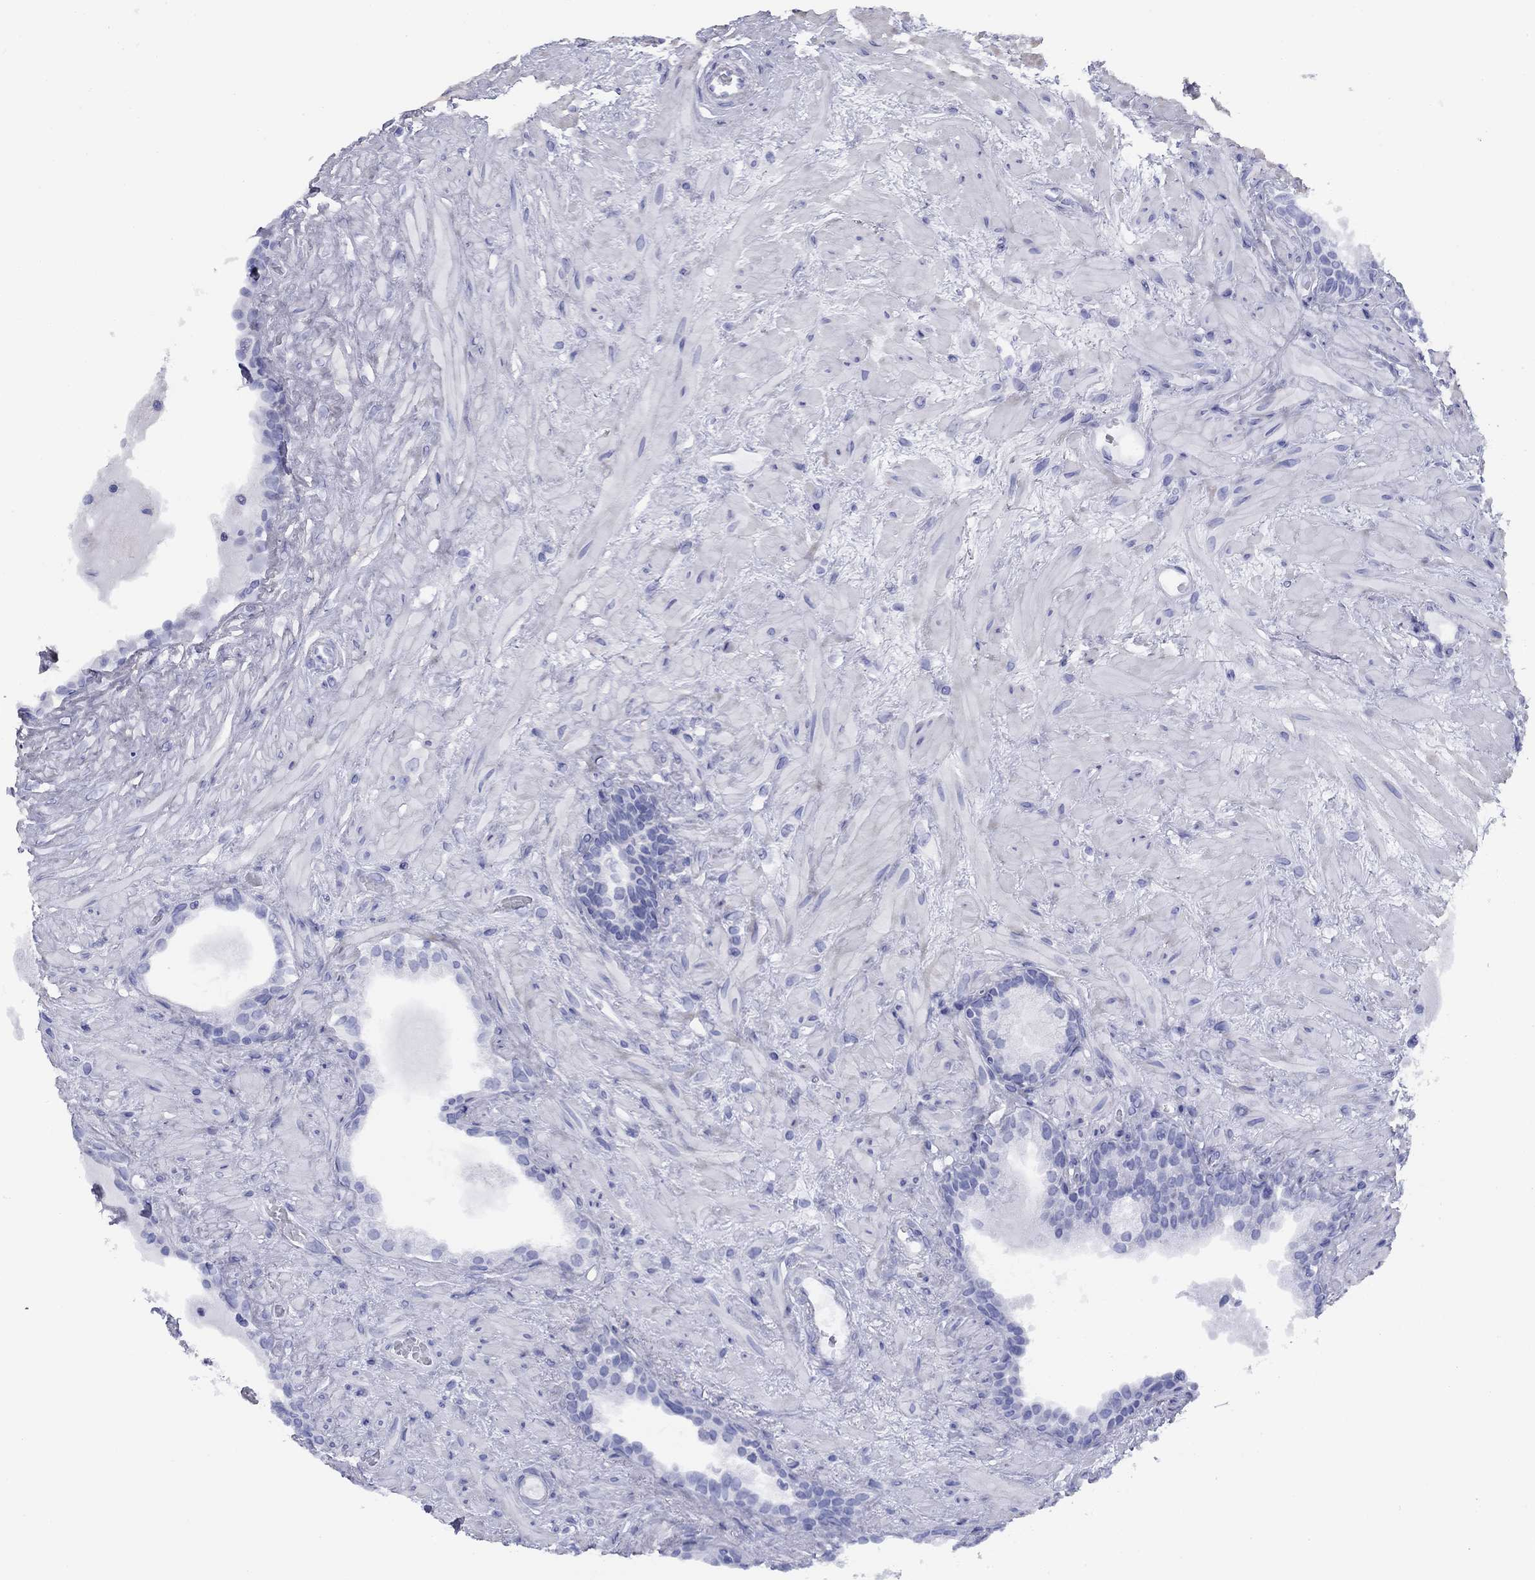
{"staining": {"intensity": "negative", "quantity": "none", "location": "none"}, "tissue": "prostate", "cell_type": "Glandular cells", "image_type": "normal", "snomed": [{"axis": "morphology", "description": "Normal tissue, NOS"}, {"axis": "topography", "description": "Prostate"}], "caption": "Glandular cells are negative for brown protein staining in benign prostate. (DAB IHC with hematoxylin counter stain).", "gene": "TIGD4", "patient": {"sex": "male", "age": 63}}